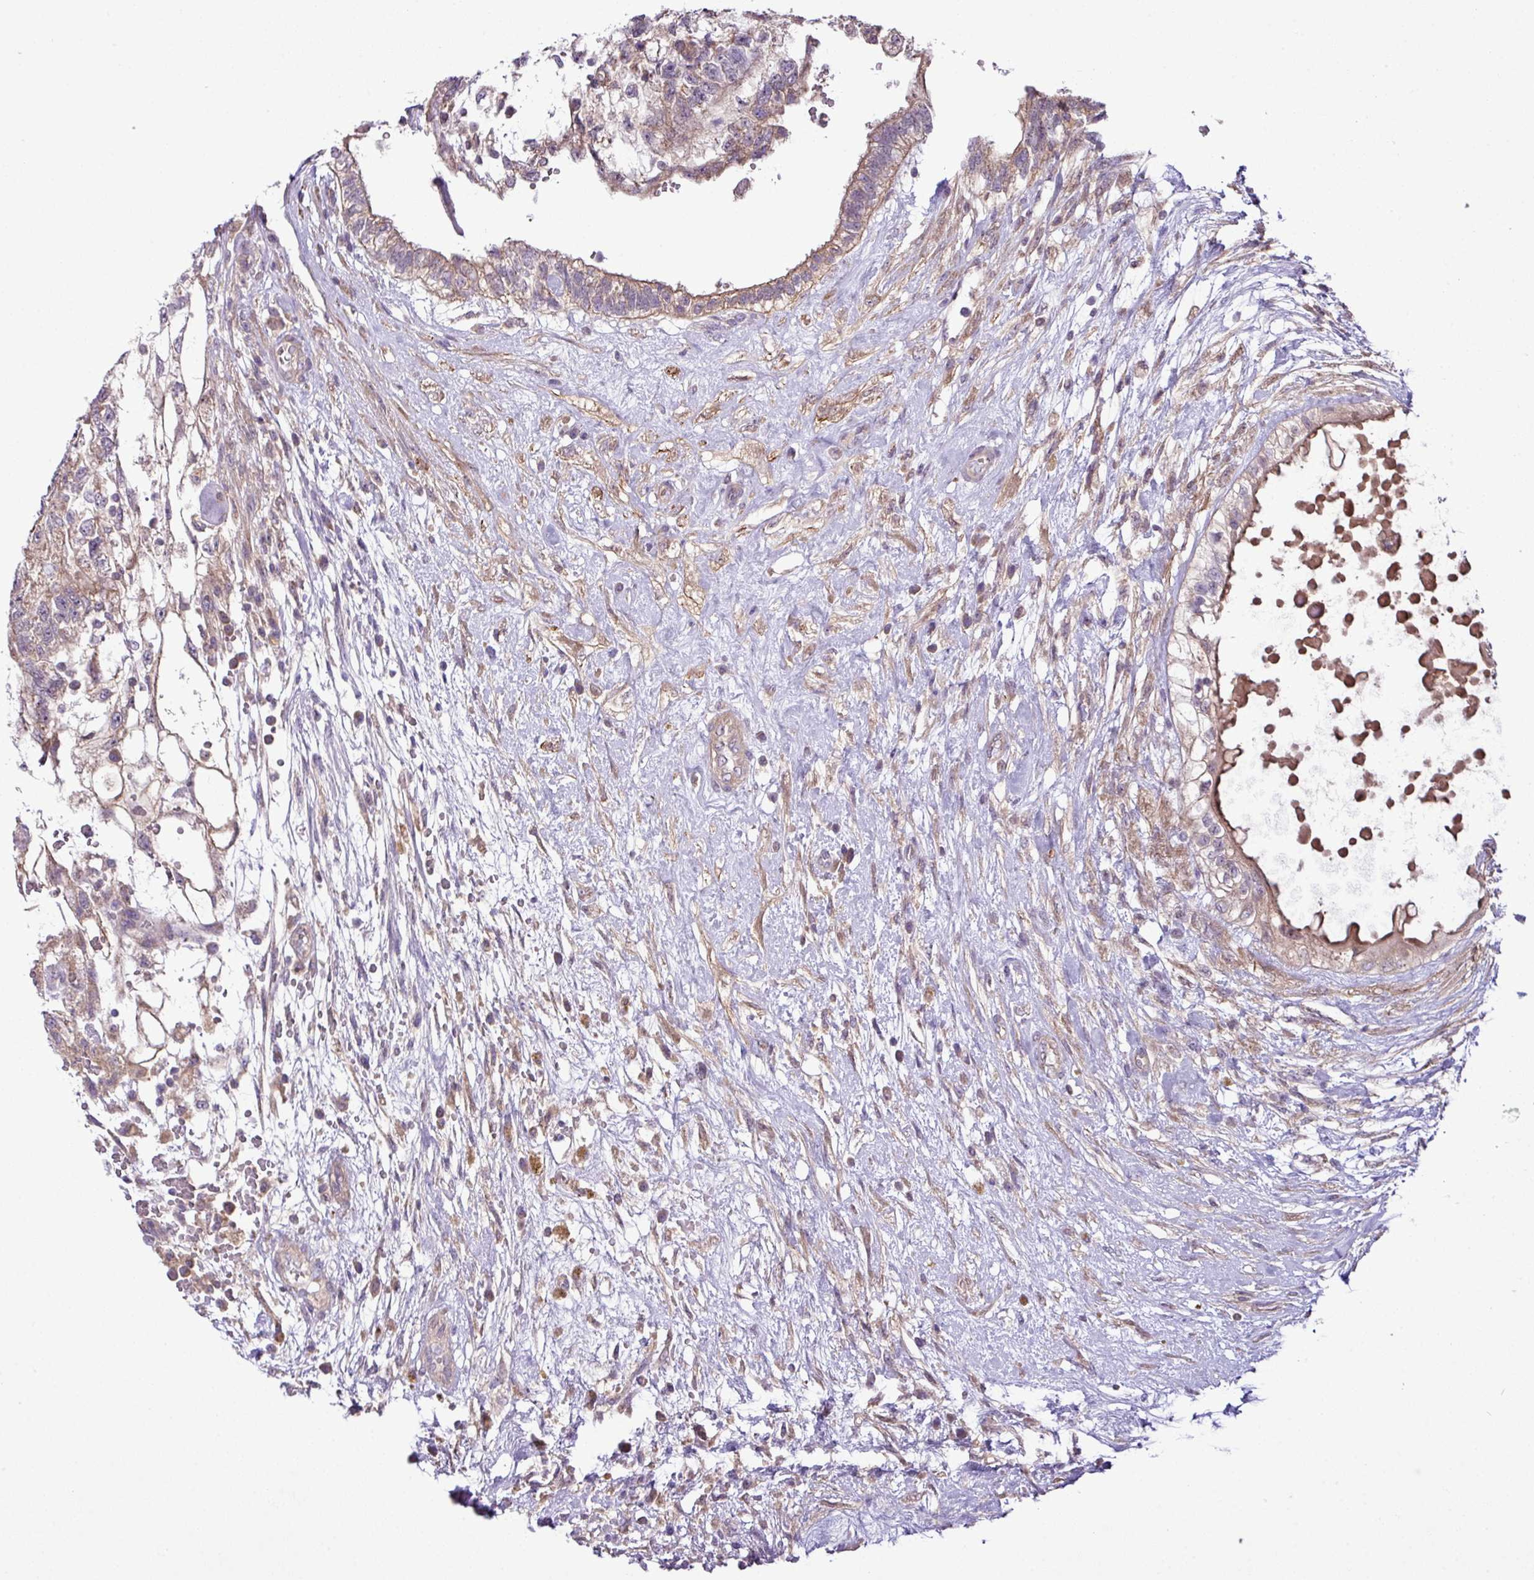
{"staining": {"intensity": "moderate", "quantity": "25%-75%", "location": "cytoplasmic/membranous"}, "tissue": "testis cancer", "cell_type": "Tumor cells", "image_type": "cancer", "snomed": [{"axis": "morphology", "description": "Normal tissue, NOS"}, {"axis": "morphology", "description": "Carcinoma, Embryonal, NOS"}, {"axis": "topography", "description": "Testis"}], "caption": "The image demonstrates a brown stain indicating the presence of a protein in the cytoplasmic/membranous of tumor cells in testis cancer (embryonal carcinoma).", "gene": "XIAP", "patient": {"sex": "male", "age": 32}}